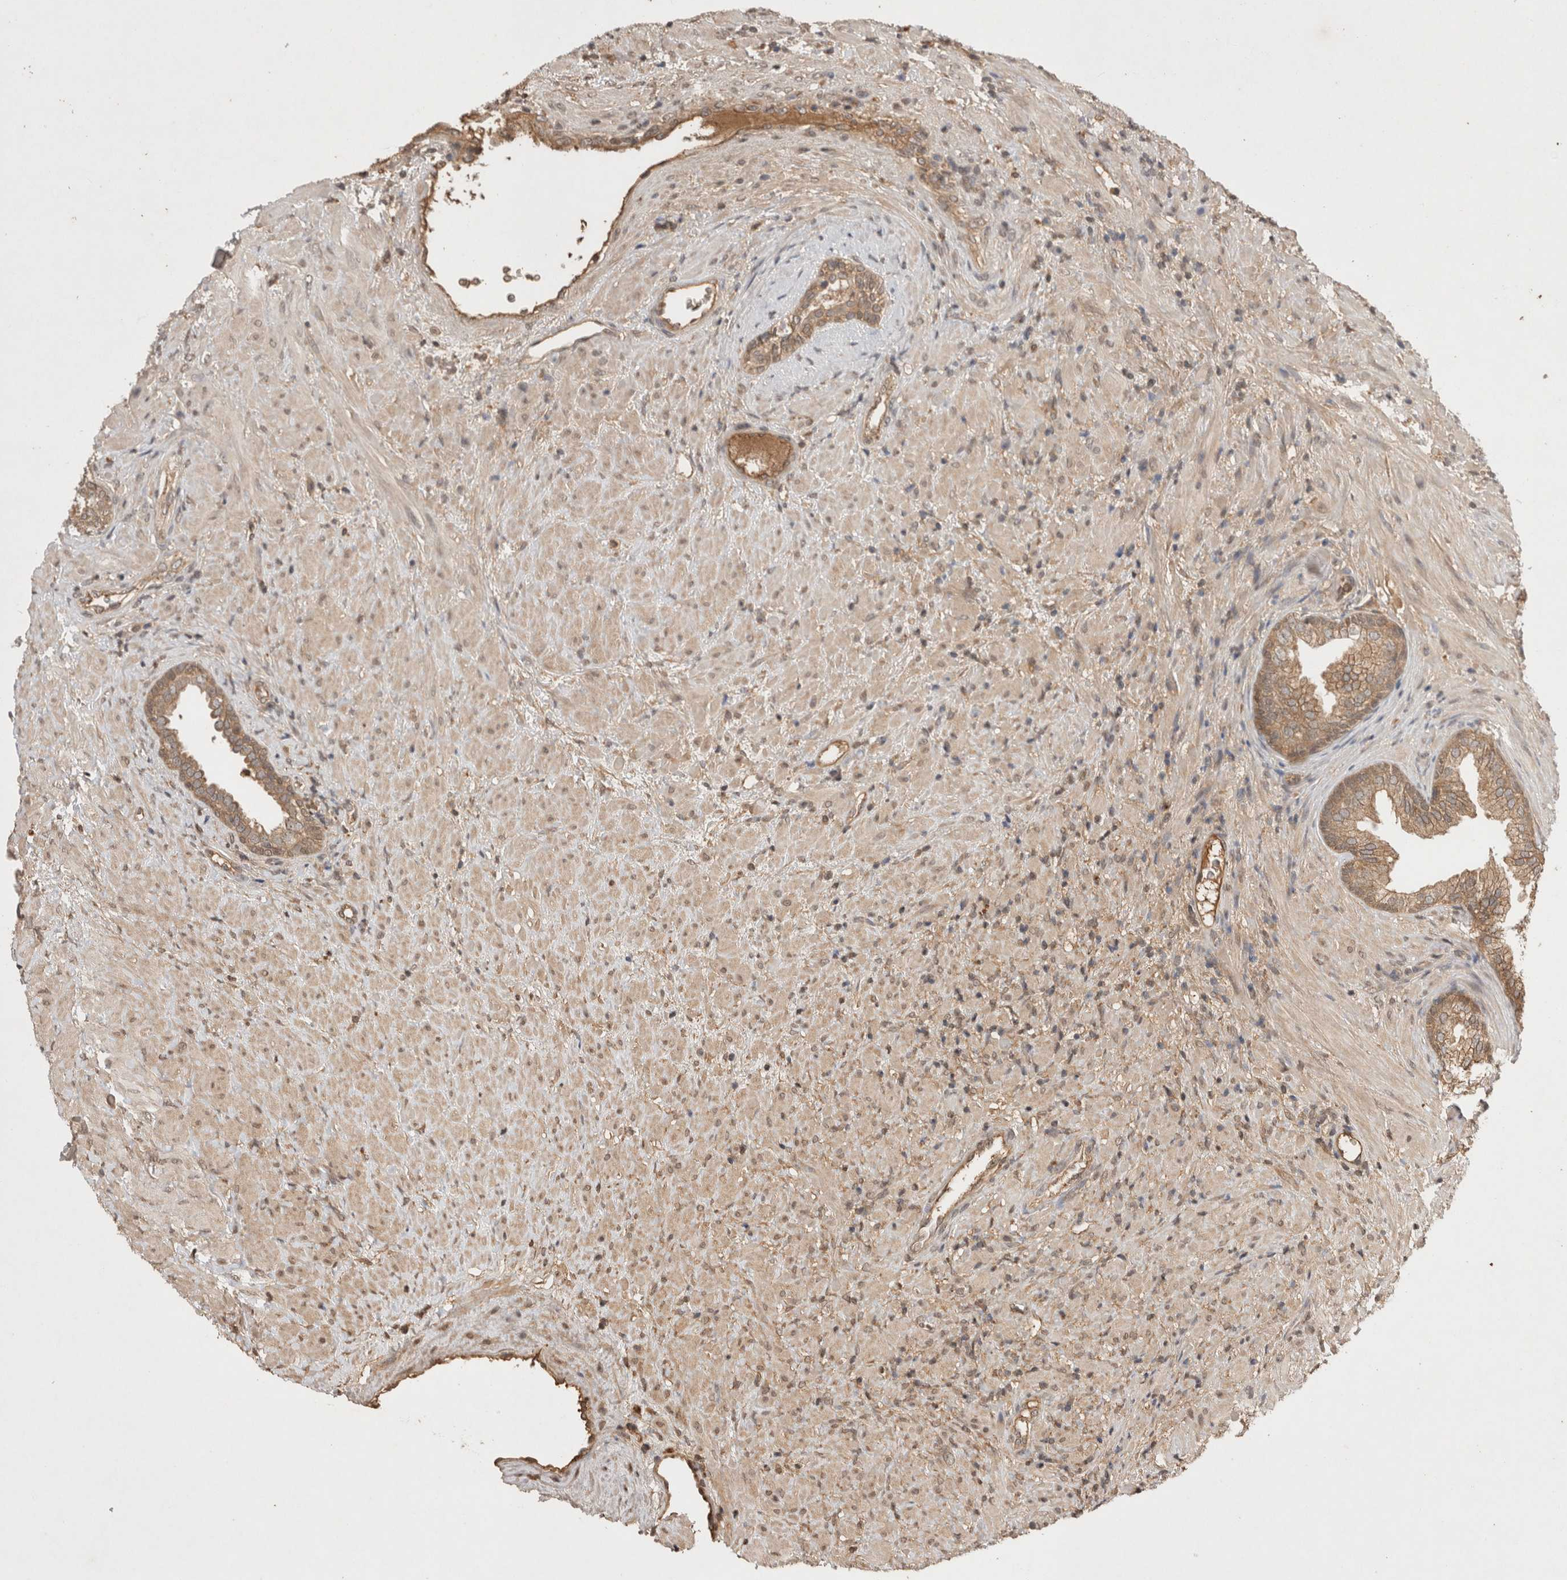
{"staining": {"intensity": "moderate", "quantity": ">75%", "location": "cytoplasmic/membranous"}, "tissue": "prostate", "cell_type": "Glandular cells", "image_type": "normal", "snomed": [{"axis": "morphology", "description": "Normal tissue, NOS"}, {"axis": "topography", "description": "Prostate"}], "caption": "Immunohistochemical staining of benign human prostate shows >75% levels of moderate cytoplasmic/membranous protein staining in about >75% of glandular cells. Using DAB (3,3'-diaminobenzidine) (brown) and hematoxylin (blue) stains, captured at high magnification using brightfield microscopy.", "gene": "PRMT3", "patient": {"sex": "male", "age": 76}}